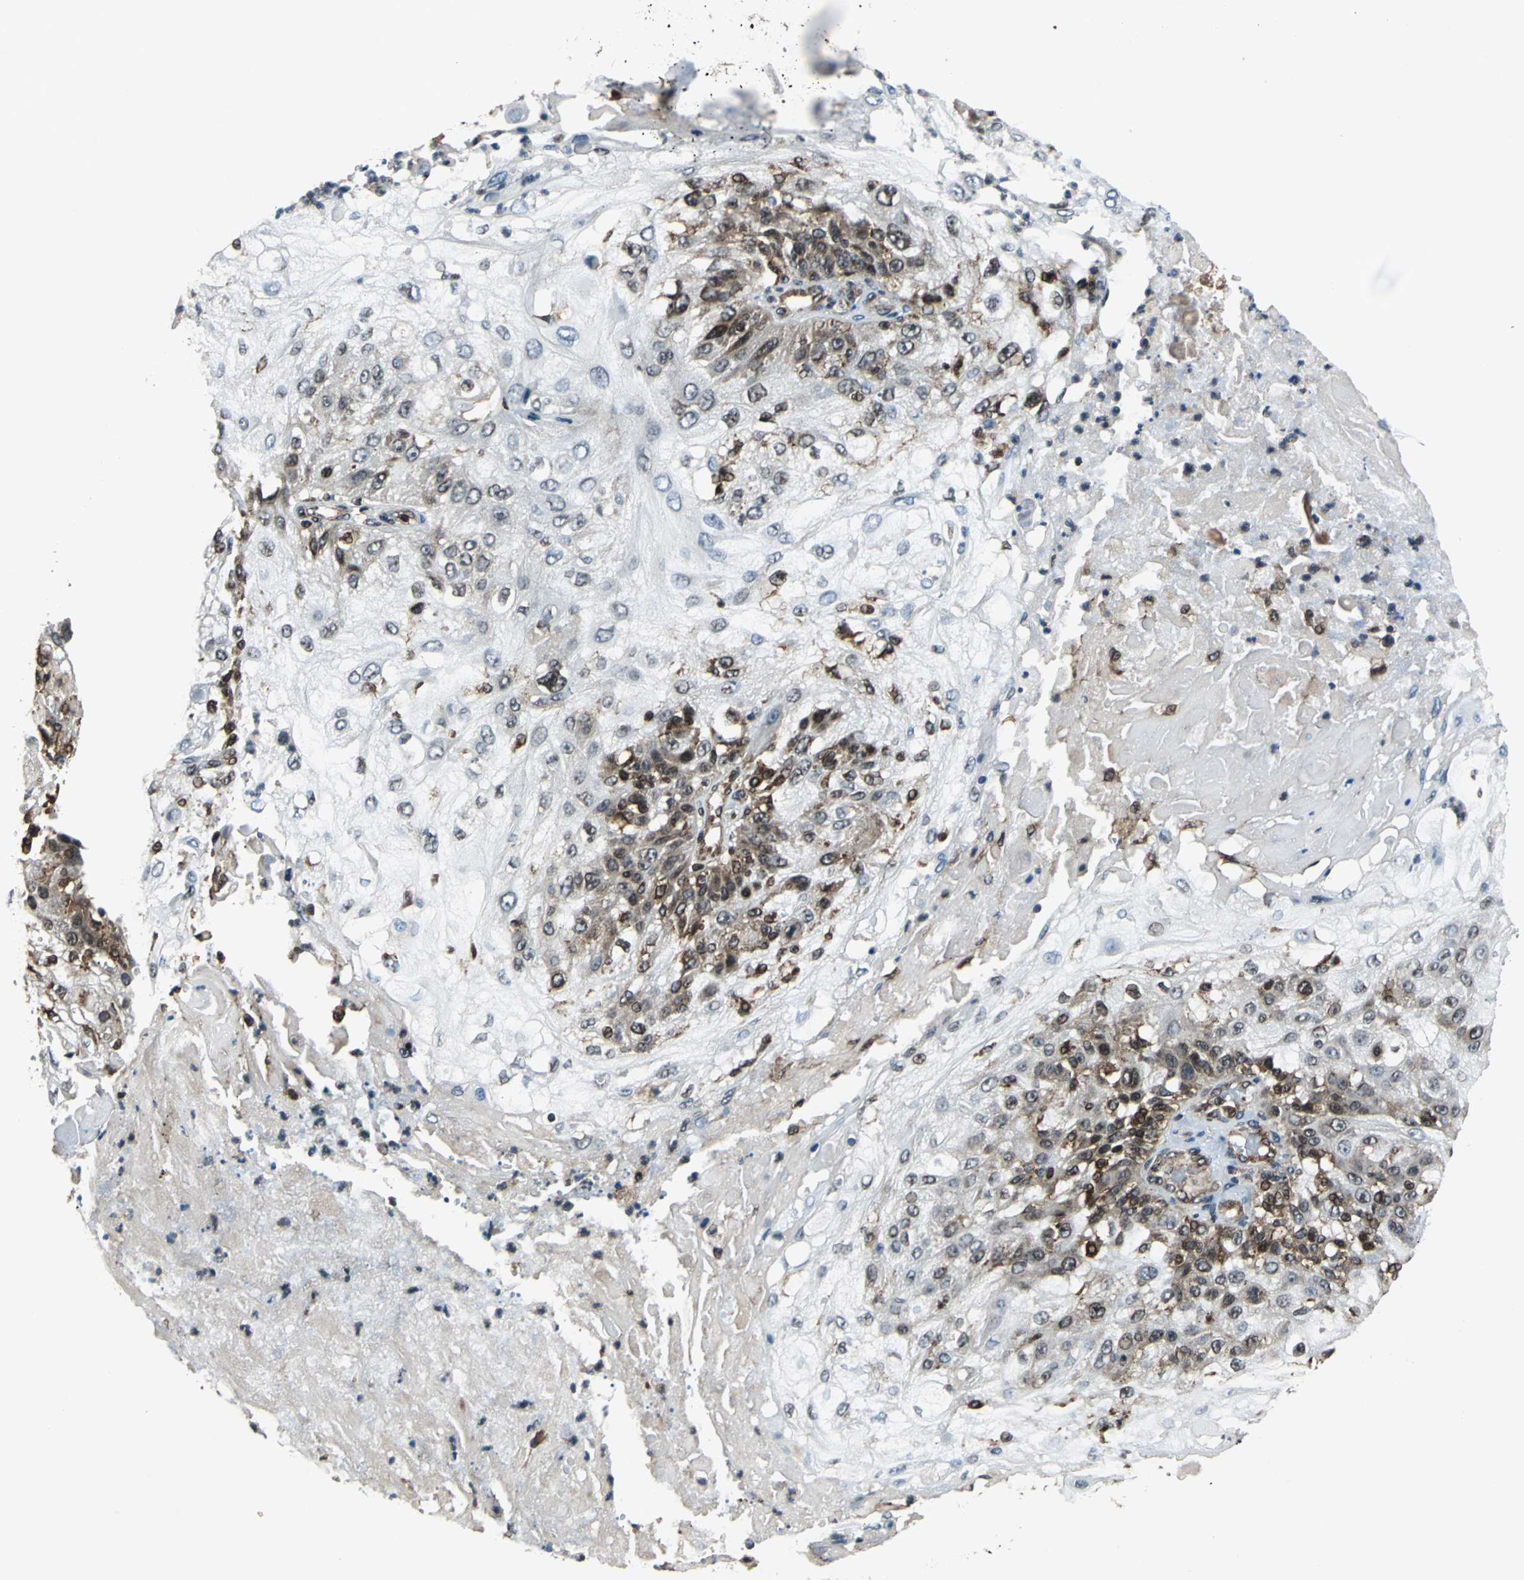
{"staining": {"intensity": "moderate", "quantity": ">75%", "location": "nuclear"}, "tissue": "skin cancer", "cell_type": "Tumor cells", "image_type": "cancer", "snomed": [{"axis": "morphology", "description": "Normal tissue, NOS"}, {"axis": "morphology", "description": "Squamous cell carcinoma, NOS"}, {"axis": "topography", "description": "Skin"}], "caption": "Moderate nuclear protein positivity is present in approximately >75% of tumor cells in squamous cell carcinoma (skin).", "gene": "AATF", "patient": {"sex": "female", "age": 83}}